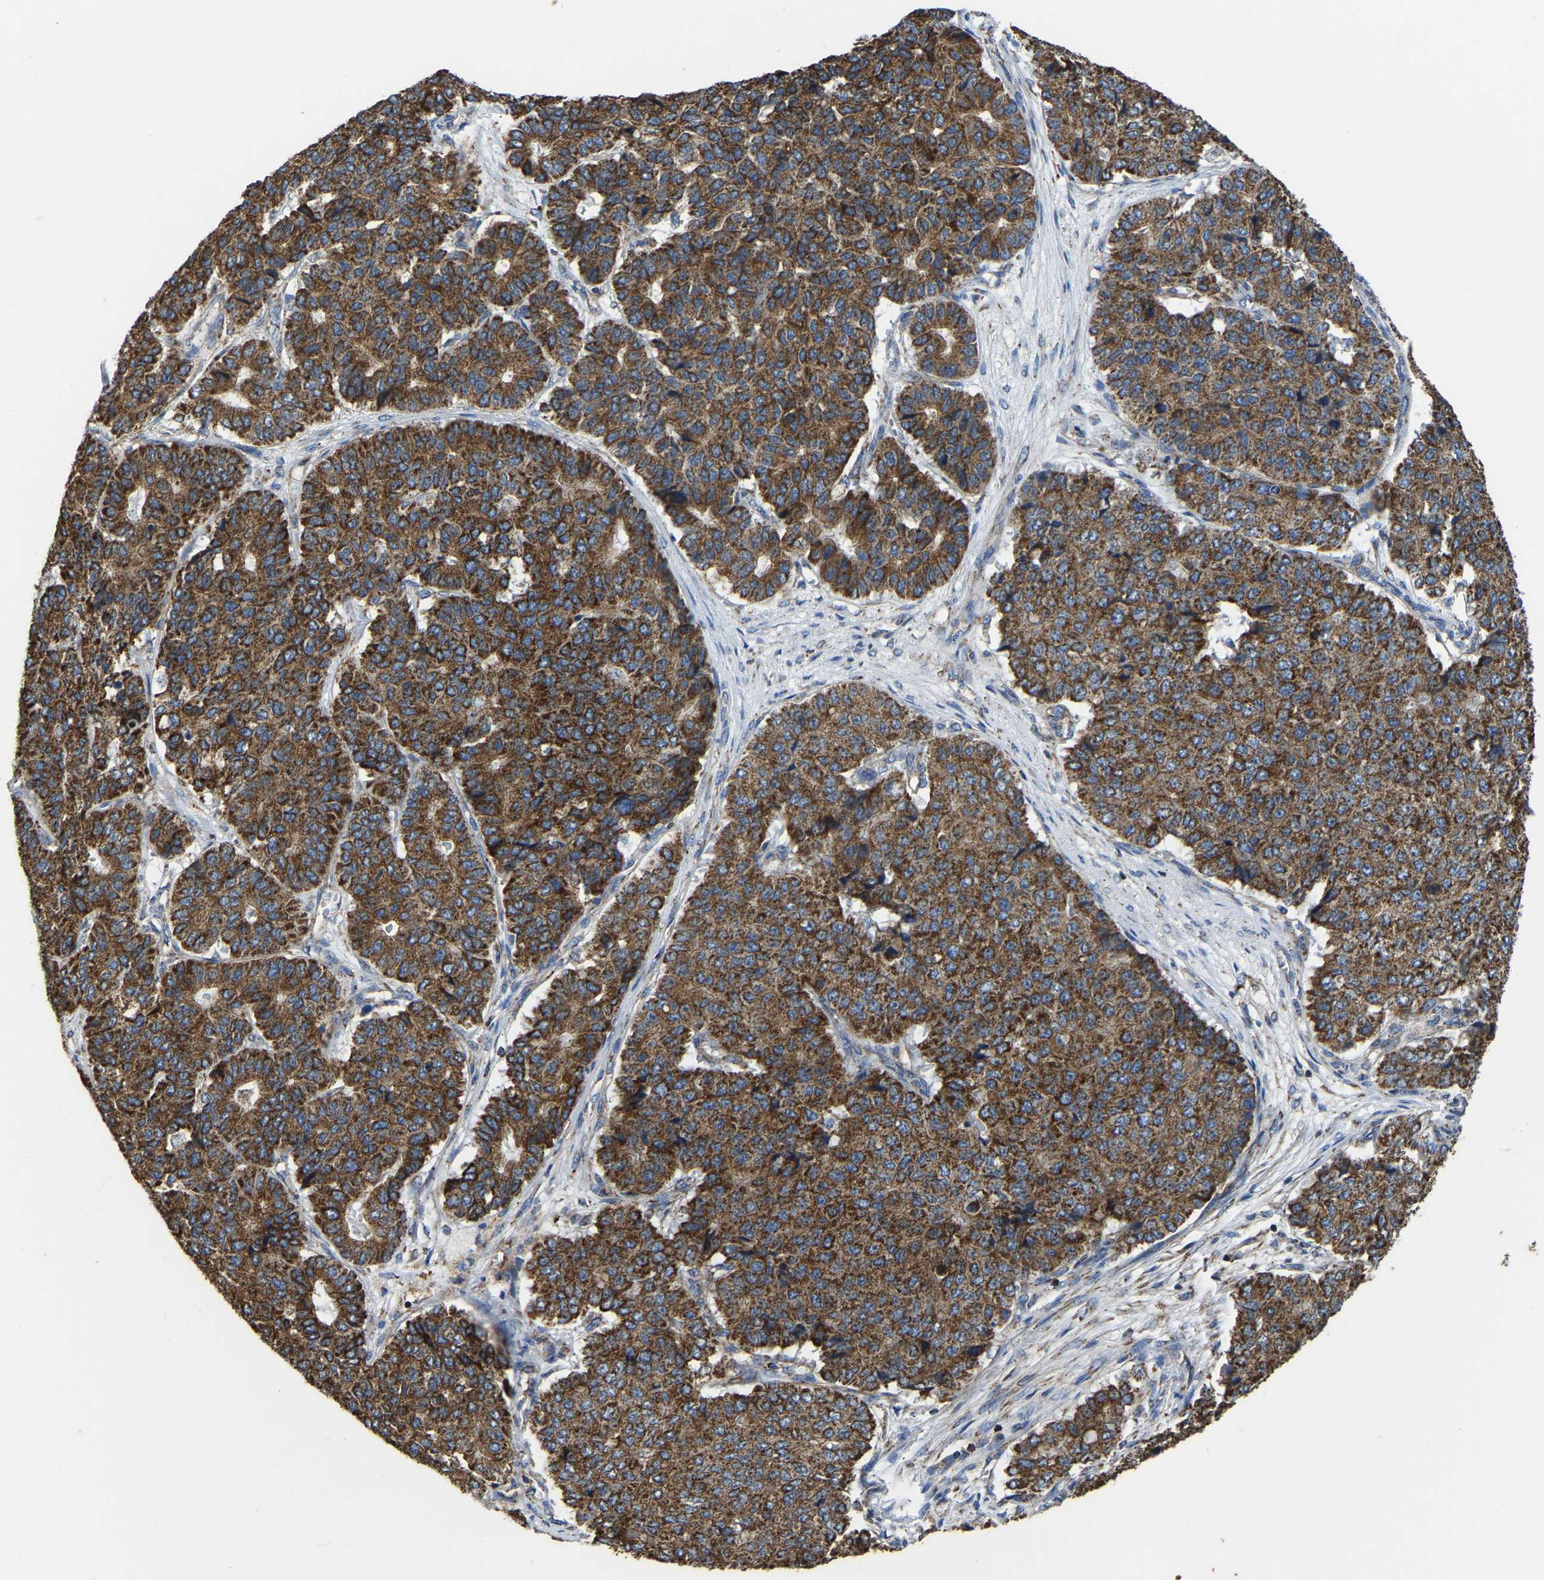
{"staining": {"intensity": "strong", "quantity": ">75%", "location": "cytoplasmic/membranous"}, "tissue": "pancreatic cancer", "cell_type": "Tumor cells", "image_type": "cancer", "snomed": [{"axis": "morphology", "description": "Adenocarcinoma, NOS"}, {"axis": "topography", "description": "Pancreas"}], "caption": "A brown stain labels strong cytoplasmic/membranous expression of a protein in human pancreatic adenocarcinoma tumor cells. The staining was performed using DAB (3,3'-diaminobenzidine) to visualize the protein expression in brown, while the nuclei were stained in blue with hematoxylin (Magnification: 20x).", "gene": "ETFA", "patient": {"sex": "male", "age": 50}}